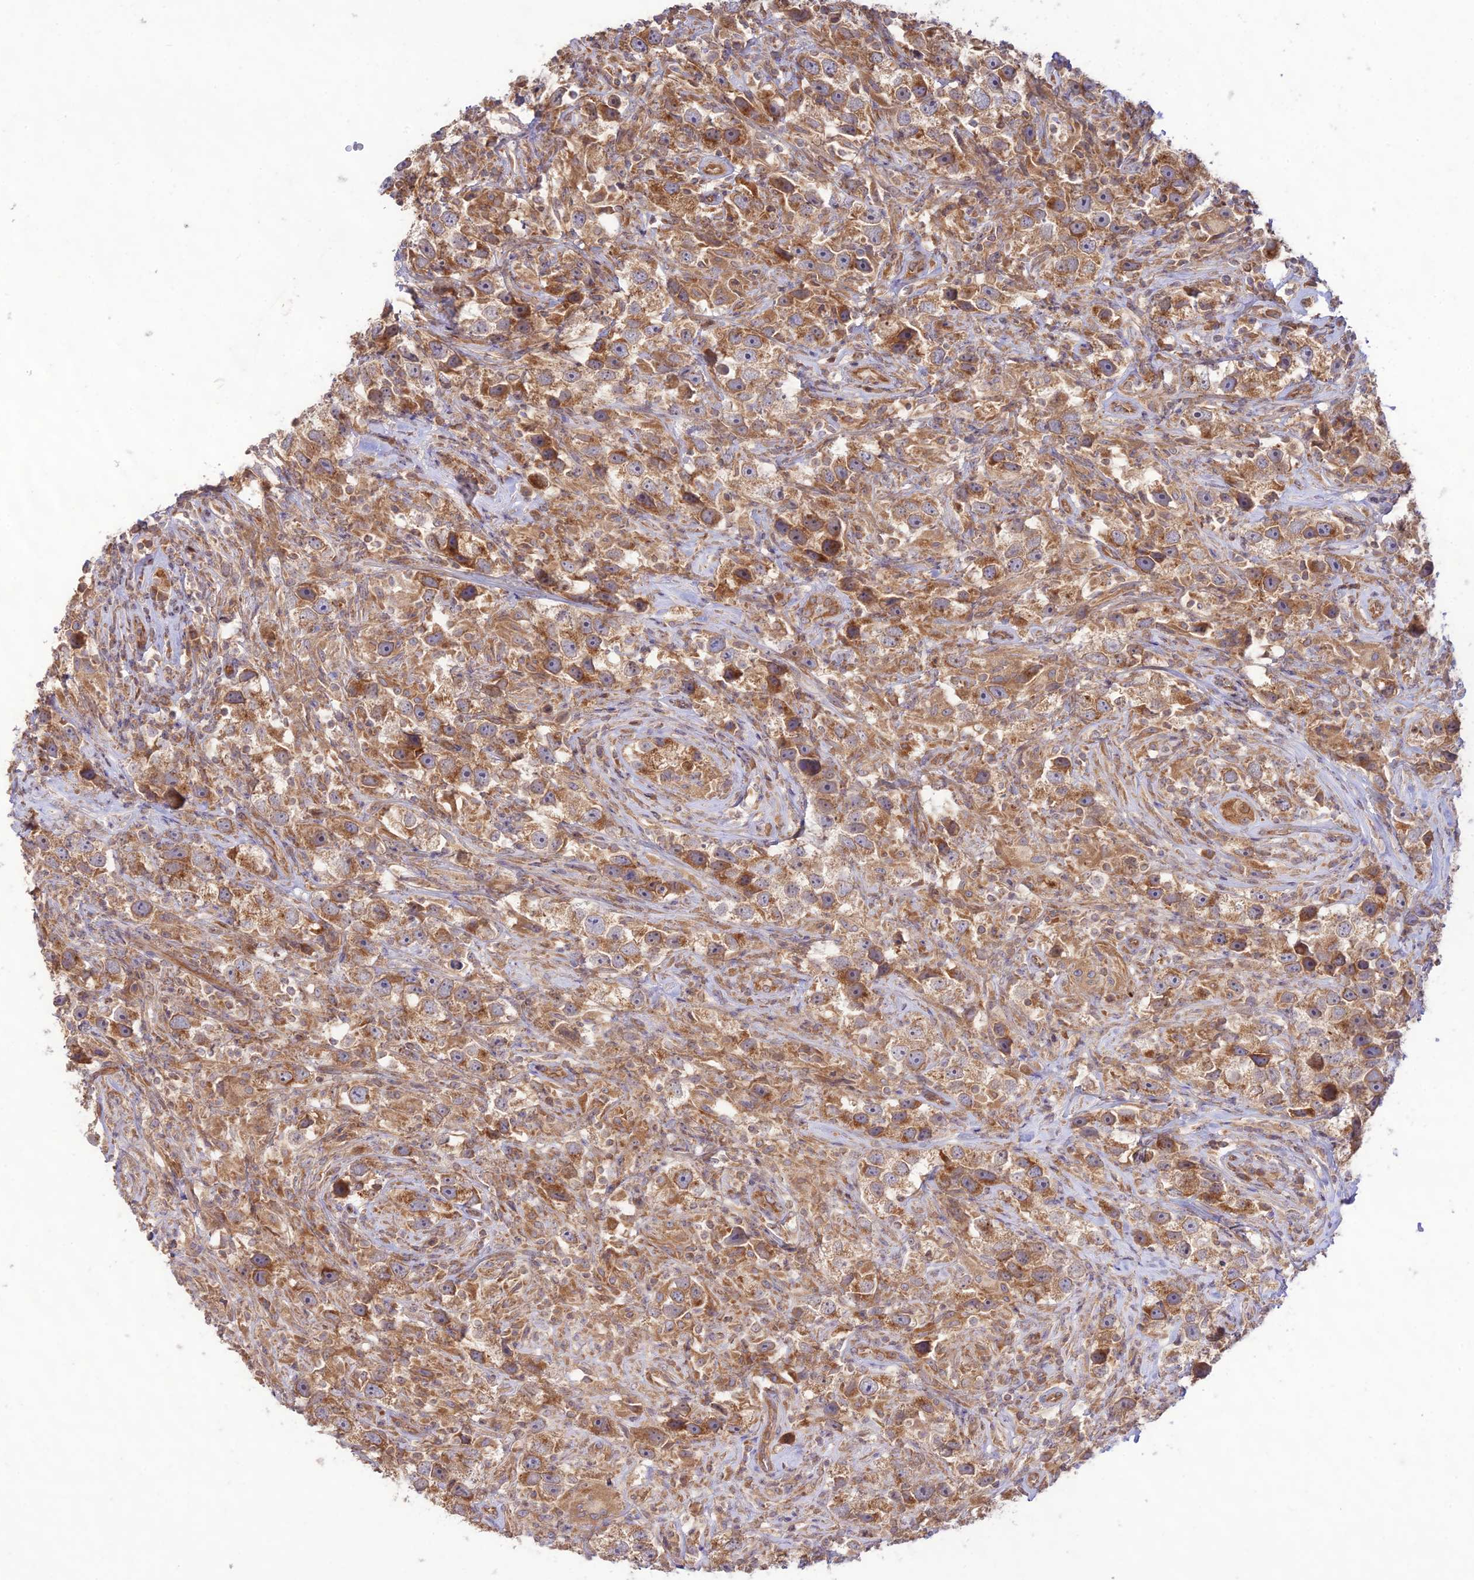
{"staining": {"intensity": "moderate", "quantity": ">75%", "location": "cytoplasmic/membranous"}, "tissue": "testis cancer", "cell_type": "Tumor cells", "image_type": "cancer", "snomed": [{"axis": "morphology", "description": "Seminoma, NOS"}, {"axis": "topography", "description": "Testis"}], "caption": "Human testis cancer (seminoma) stained for a protein (brown) demonstrates moderate cytoplasmic/membranous positive expression in about >75% of tumor cells.", "gene": "TMEM259", "patient": {"sex": "male", "age": 49}}